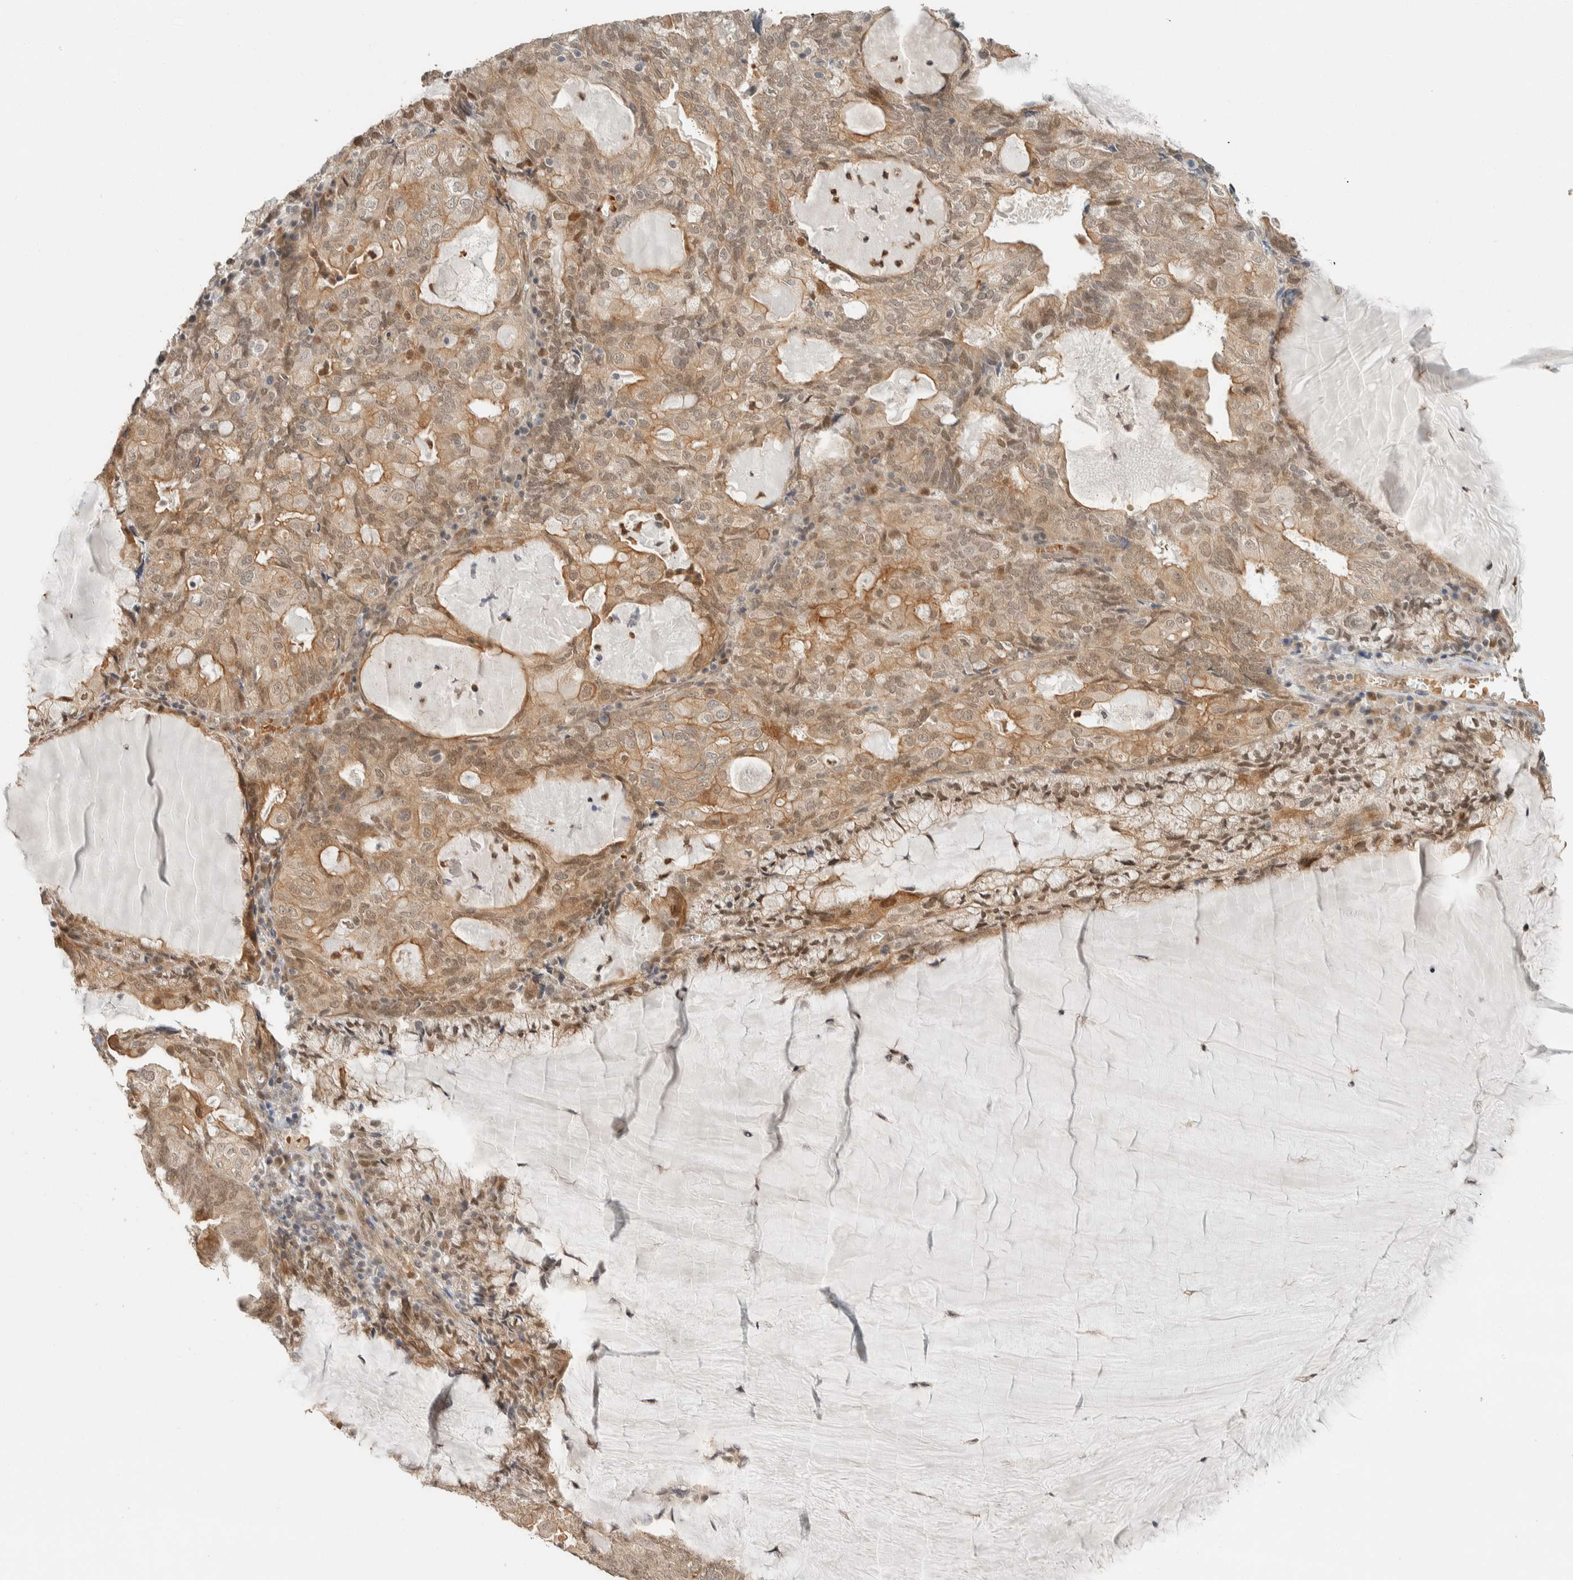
{"staining": {"intensity": "weak", "quantity": ">75%", "location": "cytoplasmic/membranous,nuclear"}, "tissue": "endometrial cancer", "cell_type": "Tumor cells", "image_type": "cancer", "snomed": [{"axis": "morphology", "description": "Adenocarcinoma, NOS"}, {"axis": "topography", "description": "Endometrium"}], "caption": "A micrograph of human endometrial cancer (adenocarcinoma) stained for a protein exhibits weak cytoplasmic/membranous and nuclear brown staining in tumor cells.", "gene": "ZBTB2", "patient": {"sex": "female", "age": 81}}